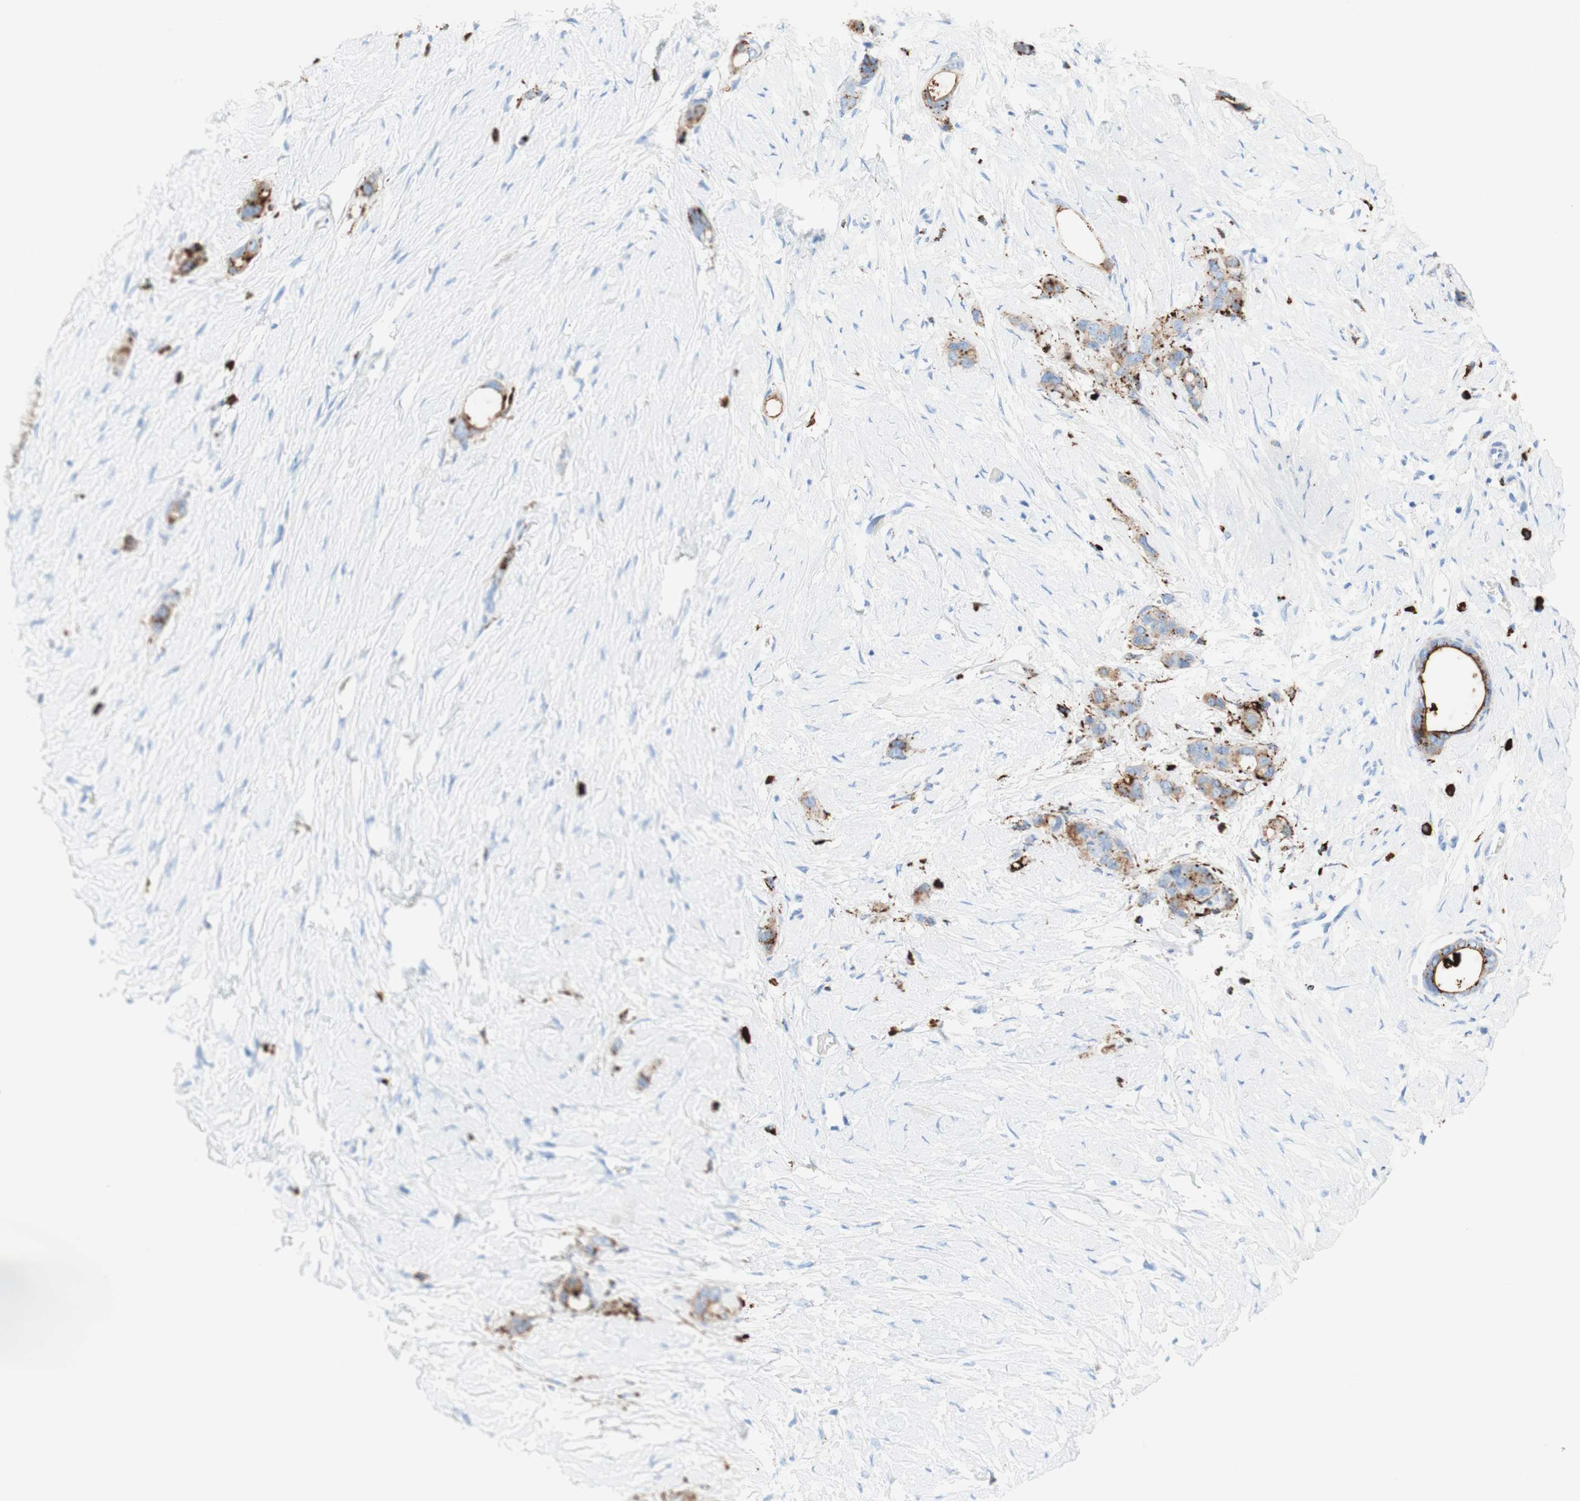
{"staining": {"intensity": "weak", "quantity": "25%-75%", "location": "cytoplasmic/membranous"}, "tissue": "stomach cancer", "cell_type": "Tumor cells", "image_type": "cancer", "snomed": [{"axis": "morphology", "description": "Adenocarcinoma, NOS"}, {"axis": "topography", "description": "Stomach"}], "caption": "Stomach cancer (adenocarcinoma) stained with a protein marker shows weak staining in tumor cells.", "gene": "CEACAM1", "patient": {"sex": "female", "age": 75}}